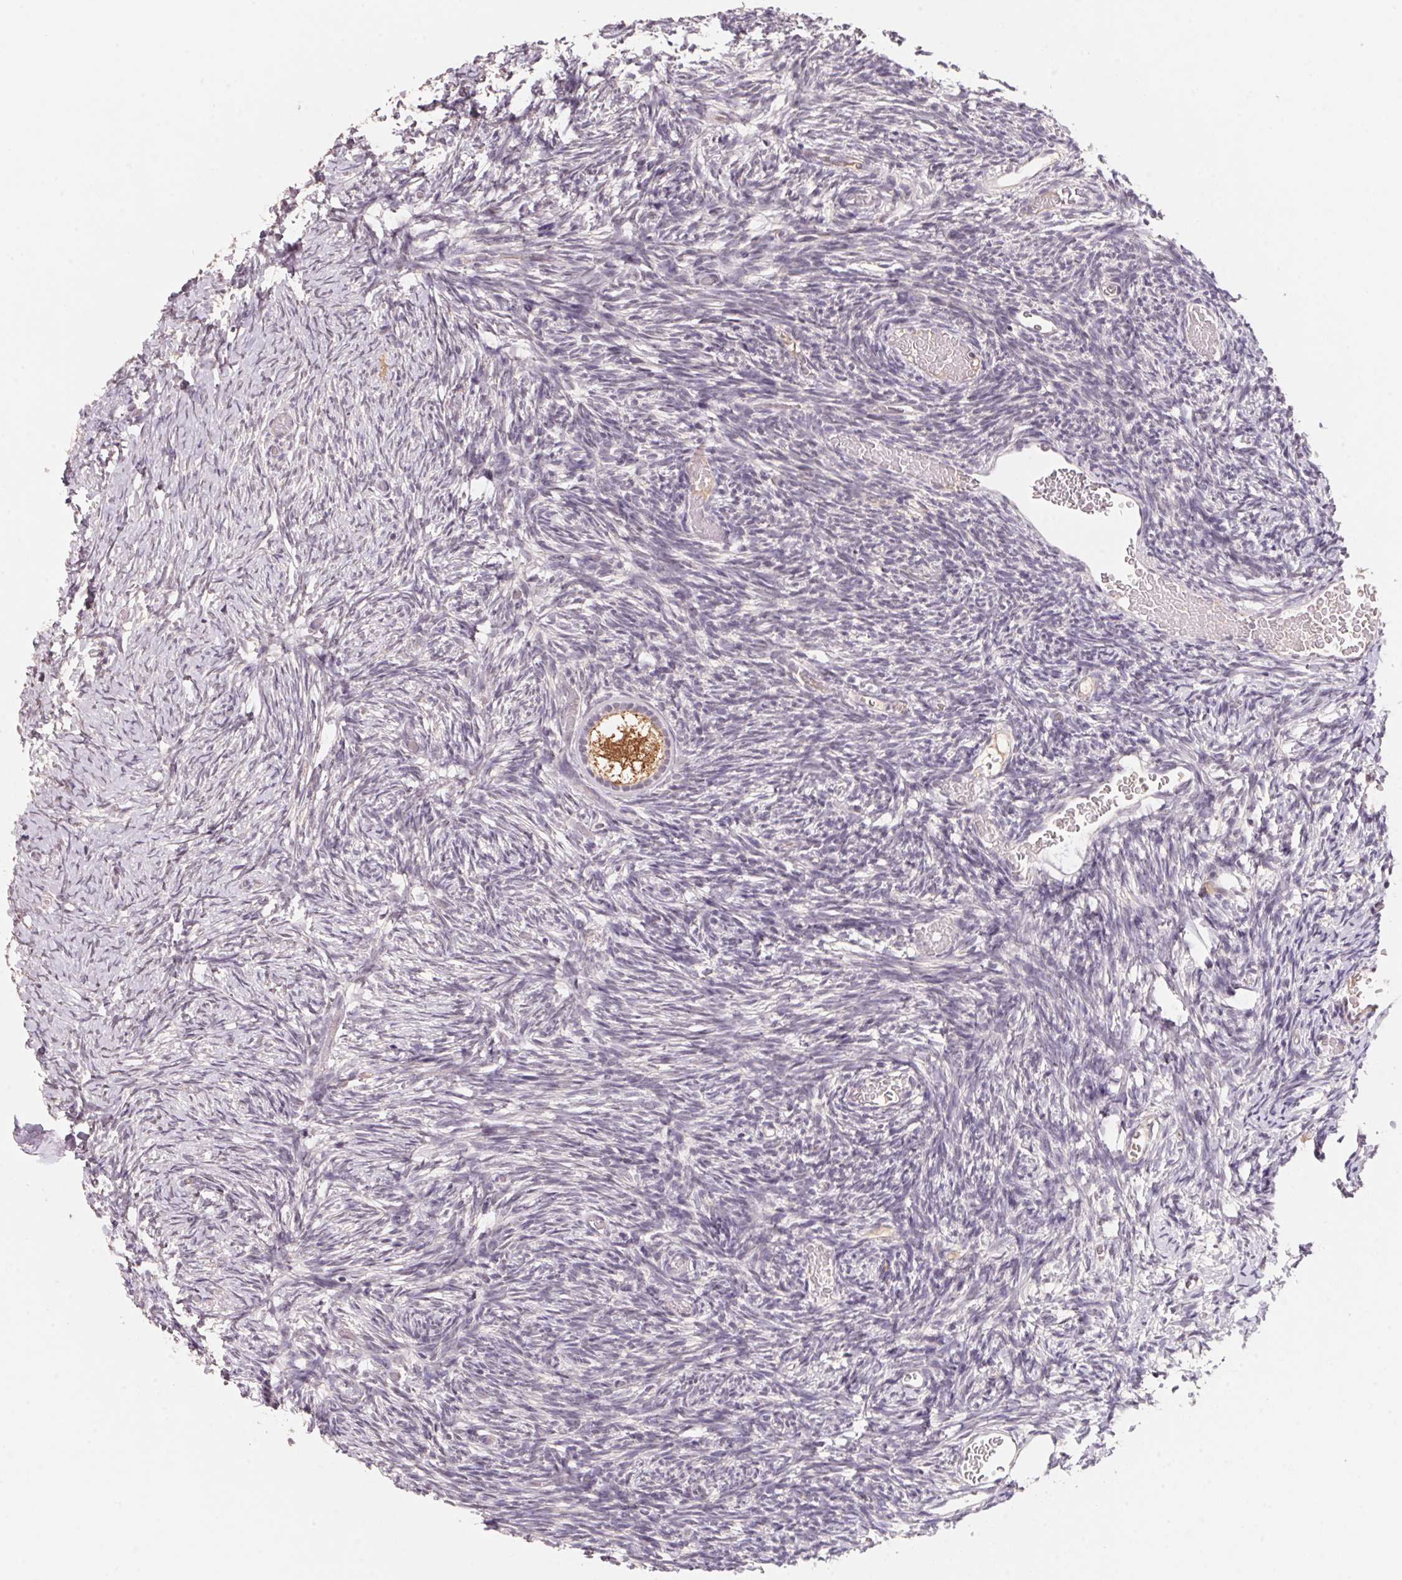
{"staining": {"intensity": "negative", "quantity": "none", "location": "none"}, "tissue": "ovary", "cell_type": "Follicle cells", "image_type": "normal", "snomed": [{"axis": "morphology", "description": "Normal tissue, NOS"}, {"axis": "topography", "description": "Ovary"}], "caption": "Image shows no significant protein positivity in follicle cells of normal ovary. (Stains: DAB (3,3'-diaminobenzidine) immunohistochemistry with hematoxylin counter stain, Microscopy: brightfield microscopy at high magnification).", "gene": "KIFC1", "patient": {"sex": "female", "age": 39}}